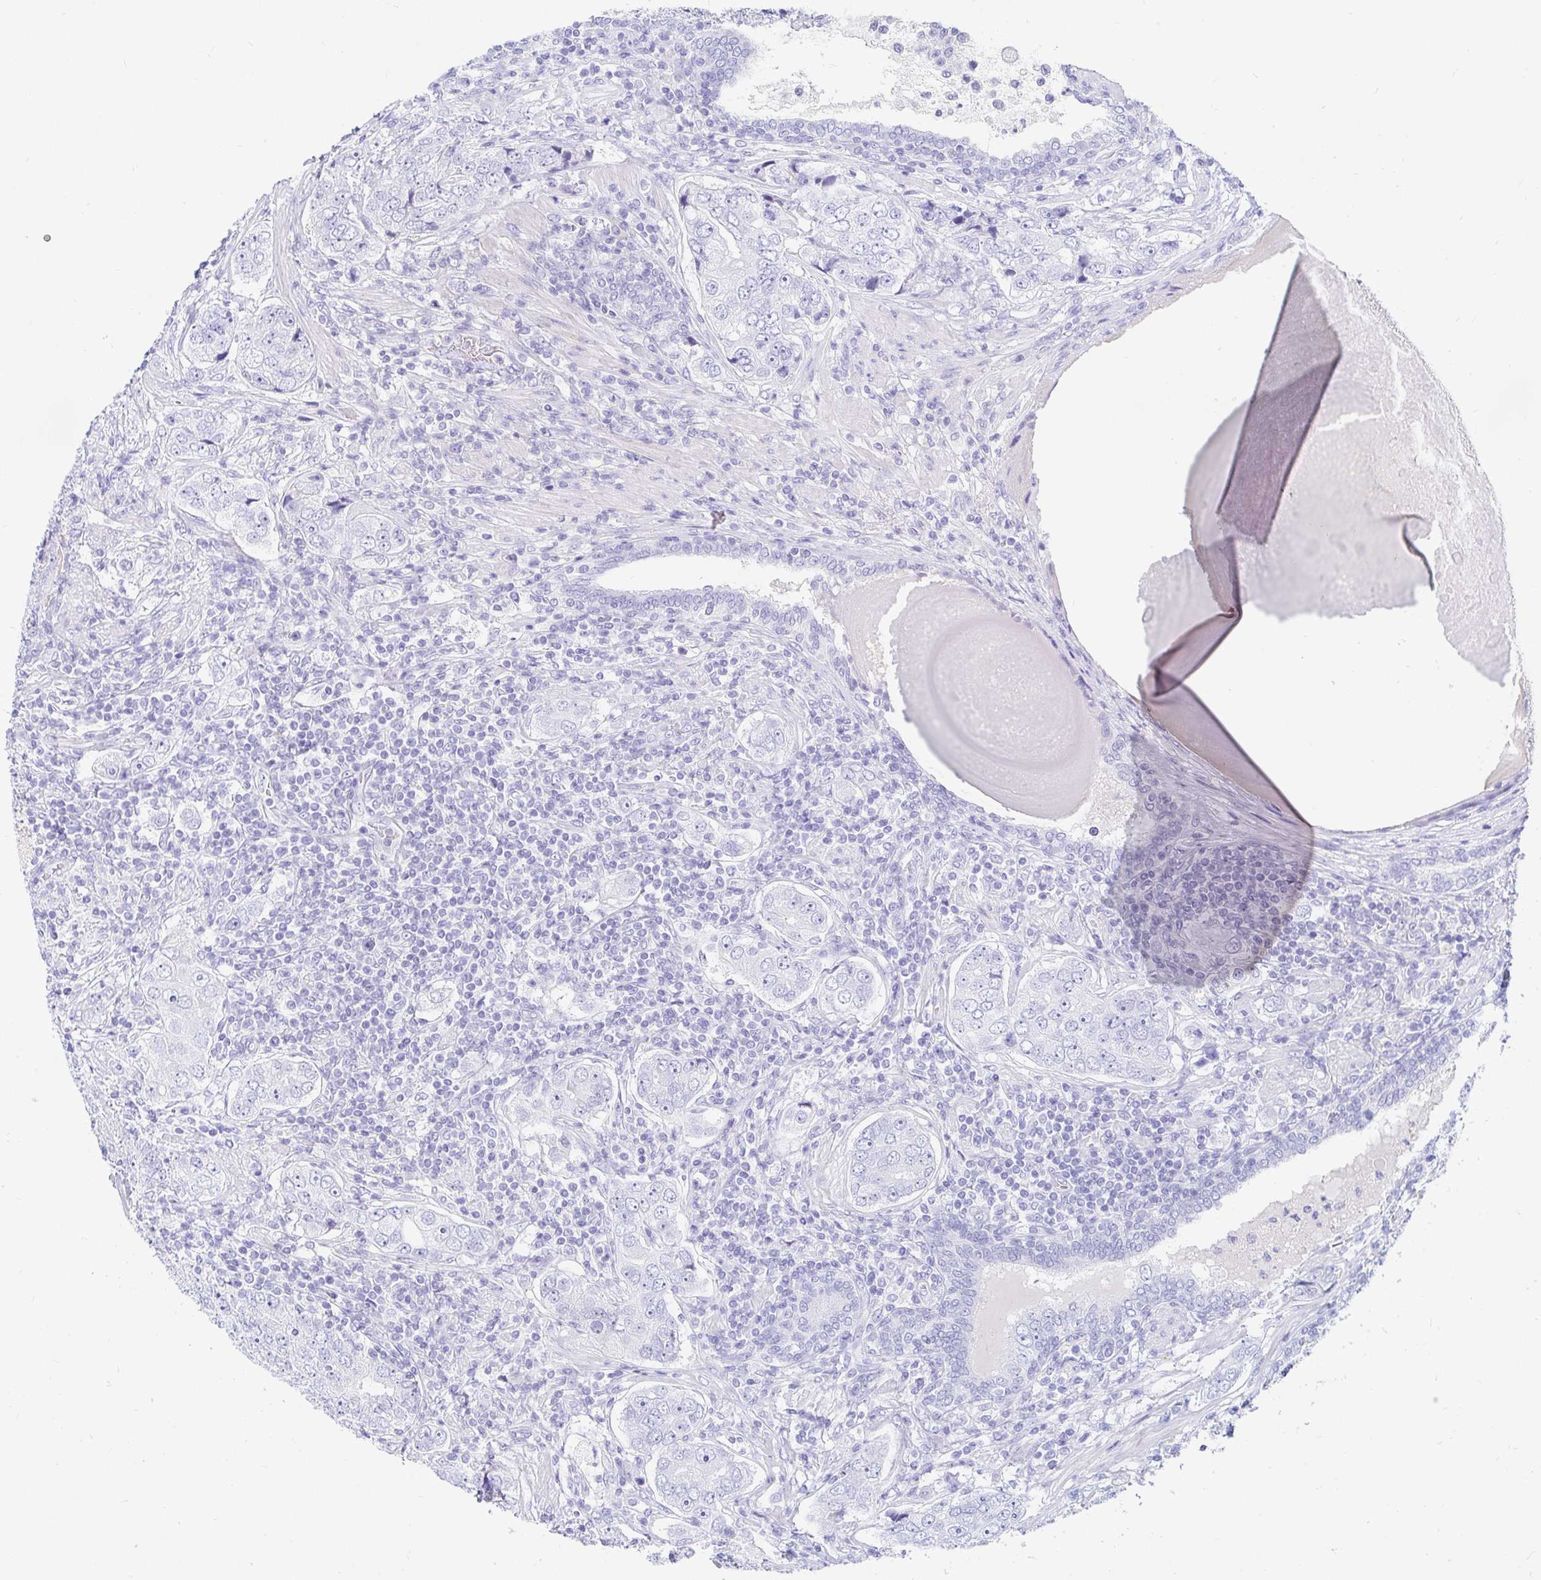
{"staining": {"intensity": "negative", "quantity": "none", "location": "none"}, "tissue": "prostate cancer", "cell_type": "Tumor cells", "image_type": "cancer", "snomed": [{"axis": "morphology", "description": "Adenocarcinoma, High grade"}, {"axis": "topography", "description": "Prostate"}], "caption": "Protein analysis of prostate cancer demonstrates no significant staining in tumor cells.", "gene": "NR2E1", "patient": {"sex": "male", "age": 60}}